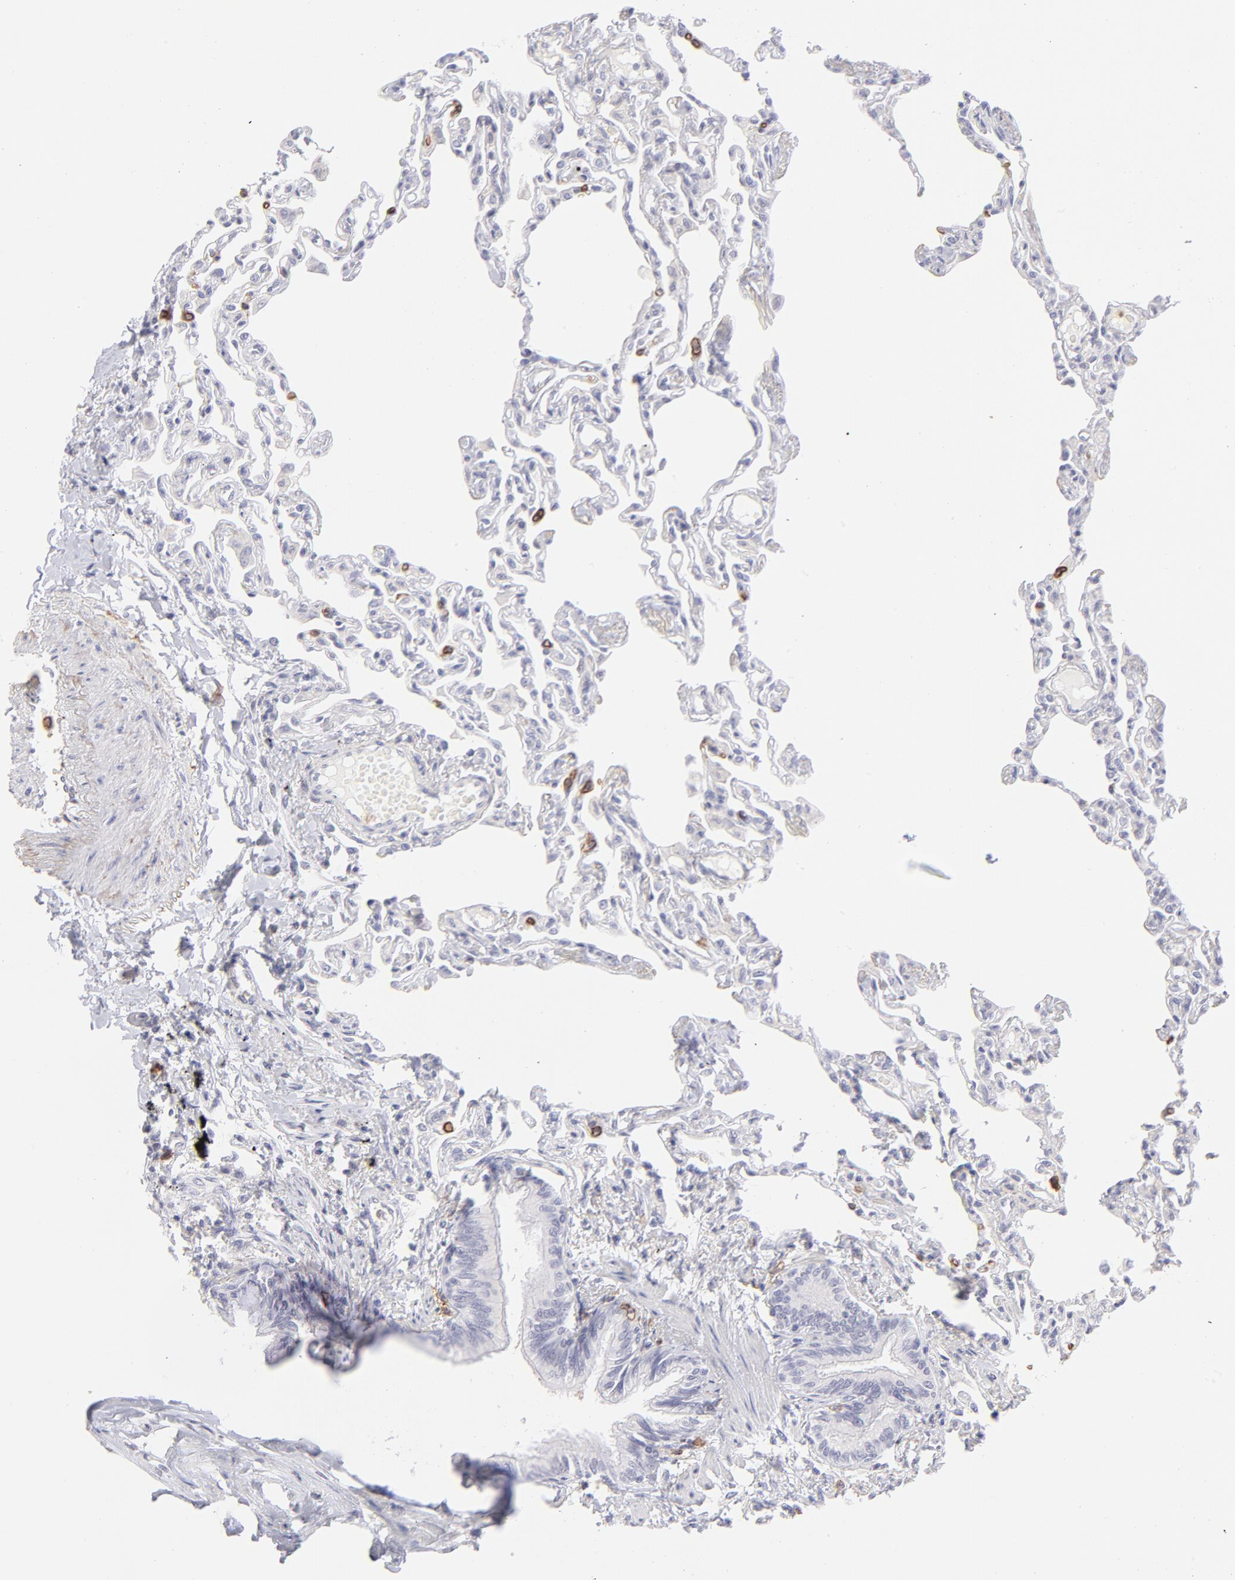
{"staining": {"intensity": "negative", "quantity": "none", "location": "none"}, "tissue": "lung", "cell_type": "Alveolar cells", "image_type": "normal", "snomed": [{"axis": "morphology", "description": "Normal tissue, NOS"}, {"axis": "topography", "description": "Lung"}], "caption": "IHC of benign human lung demonstrates no expression in alveolar cells.", "gene": "LTB4R", "patient": {"sex": "female", "age": 49}}